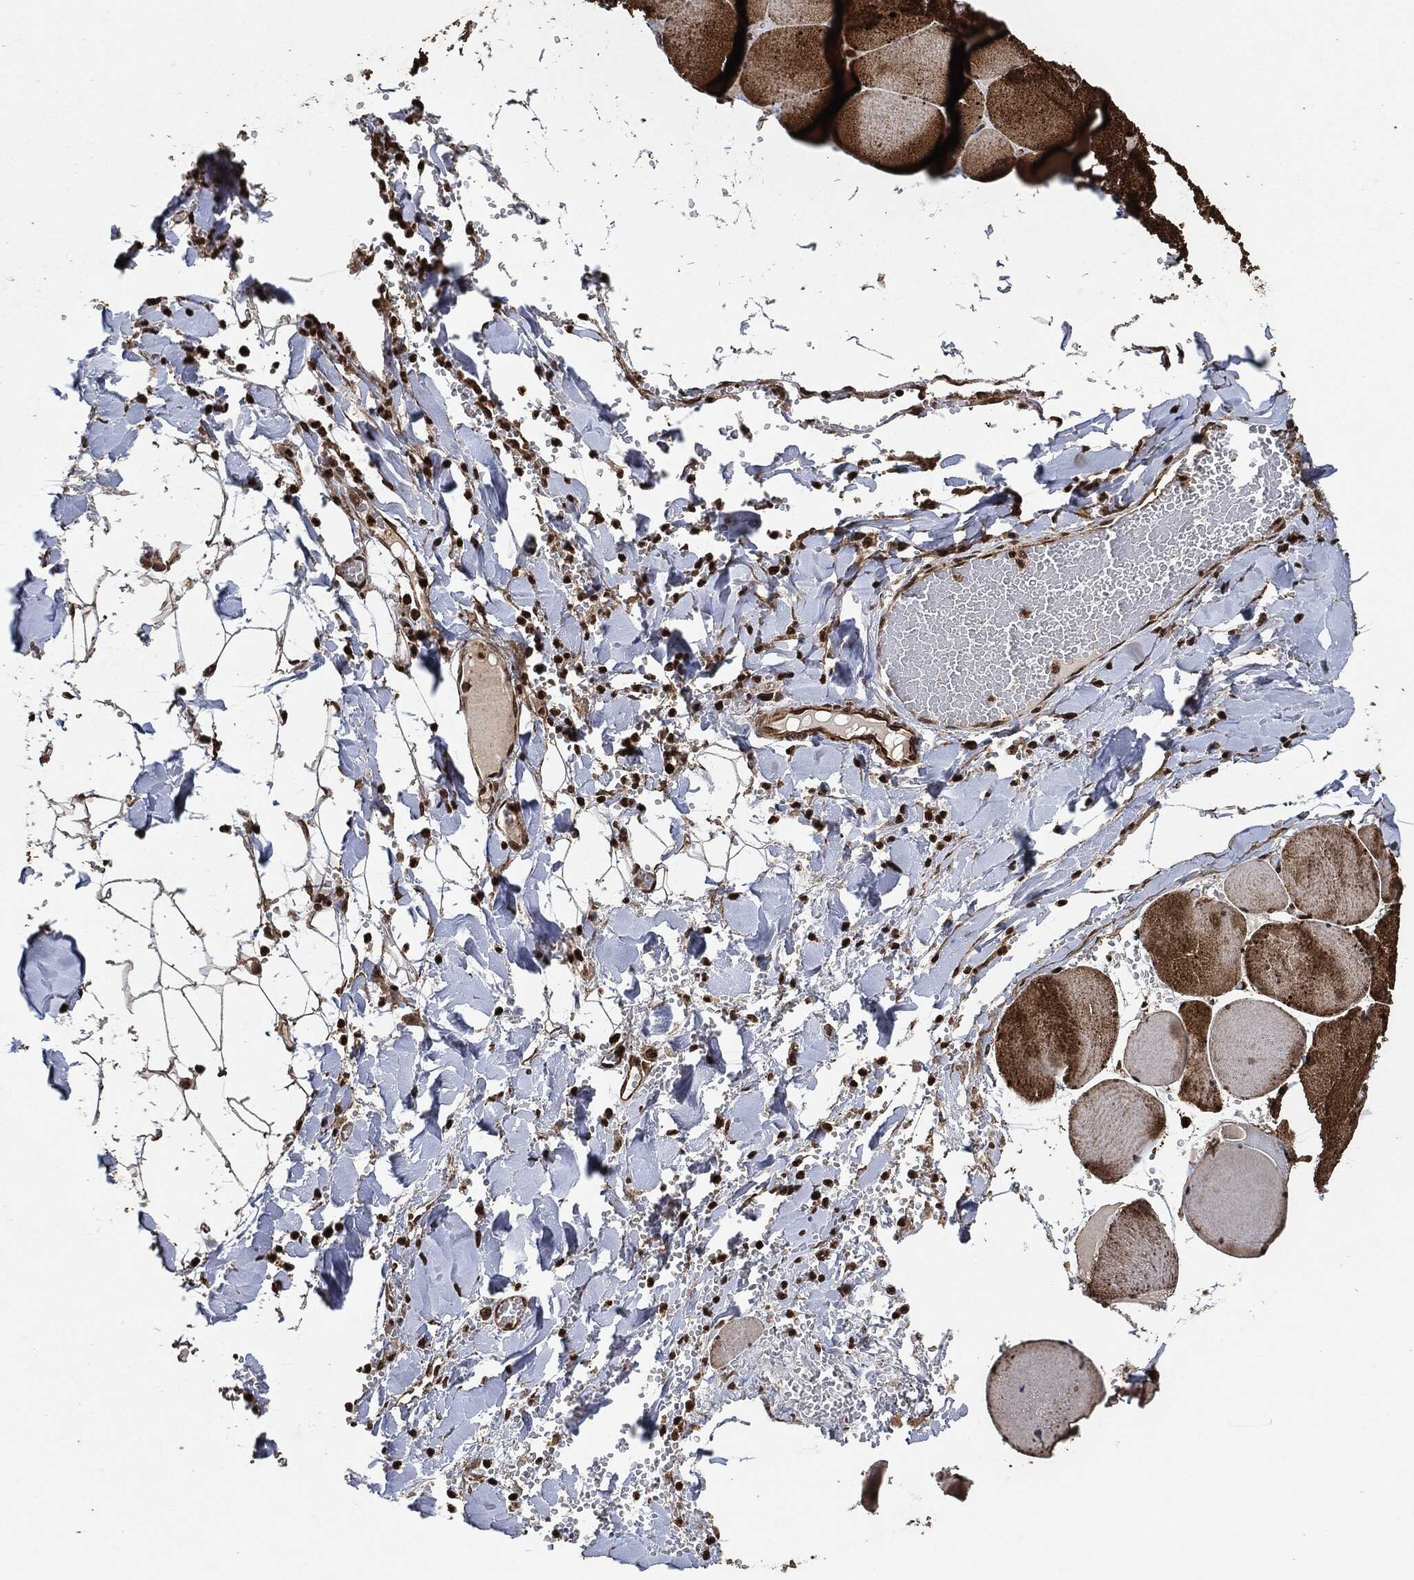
{"staining": {"intensity": "strong", "quantity": ">75%", "location": "cytoplasmic/membranous"}, "tissue": "skeletal muscle", "cell_type": "Myocytes", "image_type": "normal", "snomed": [{"axis": "morphology", "description": "Normal tissue, NOS"}, {"axis": "morphology", "description": "Malignant melanoma, Metastatic site"}, {"axis": "topography", "description": "Skeletal muscle"}], "caption": "Unremarkable skeletal muscle displays strong cytoplasmic/membranous staining in about >75% of myocytes (DAB (3,3'-diaminobenzidine) IHC with brightfield microscopy, high magnification)..", "gene": "PDK1", "patient": {"sex": "male", "age": 50}}